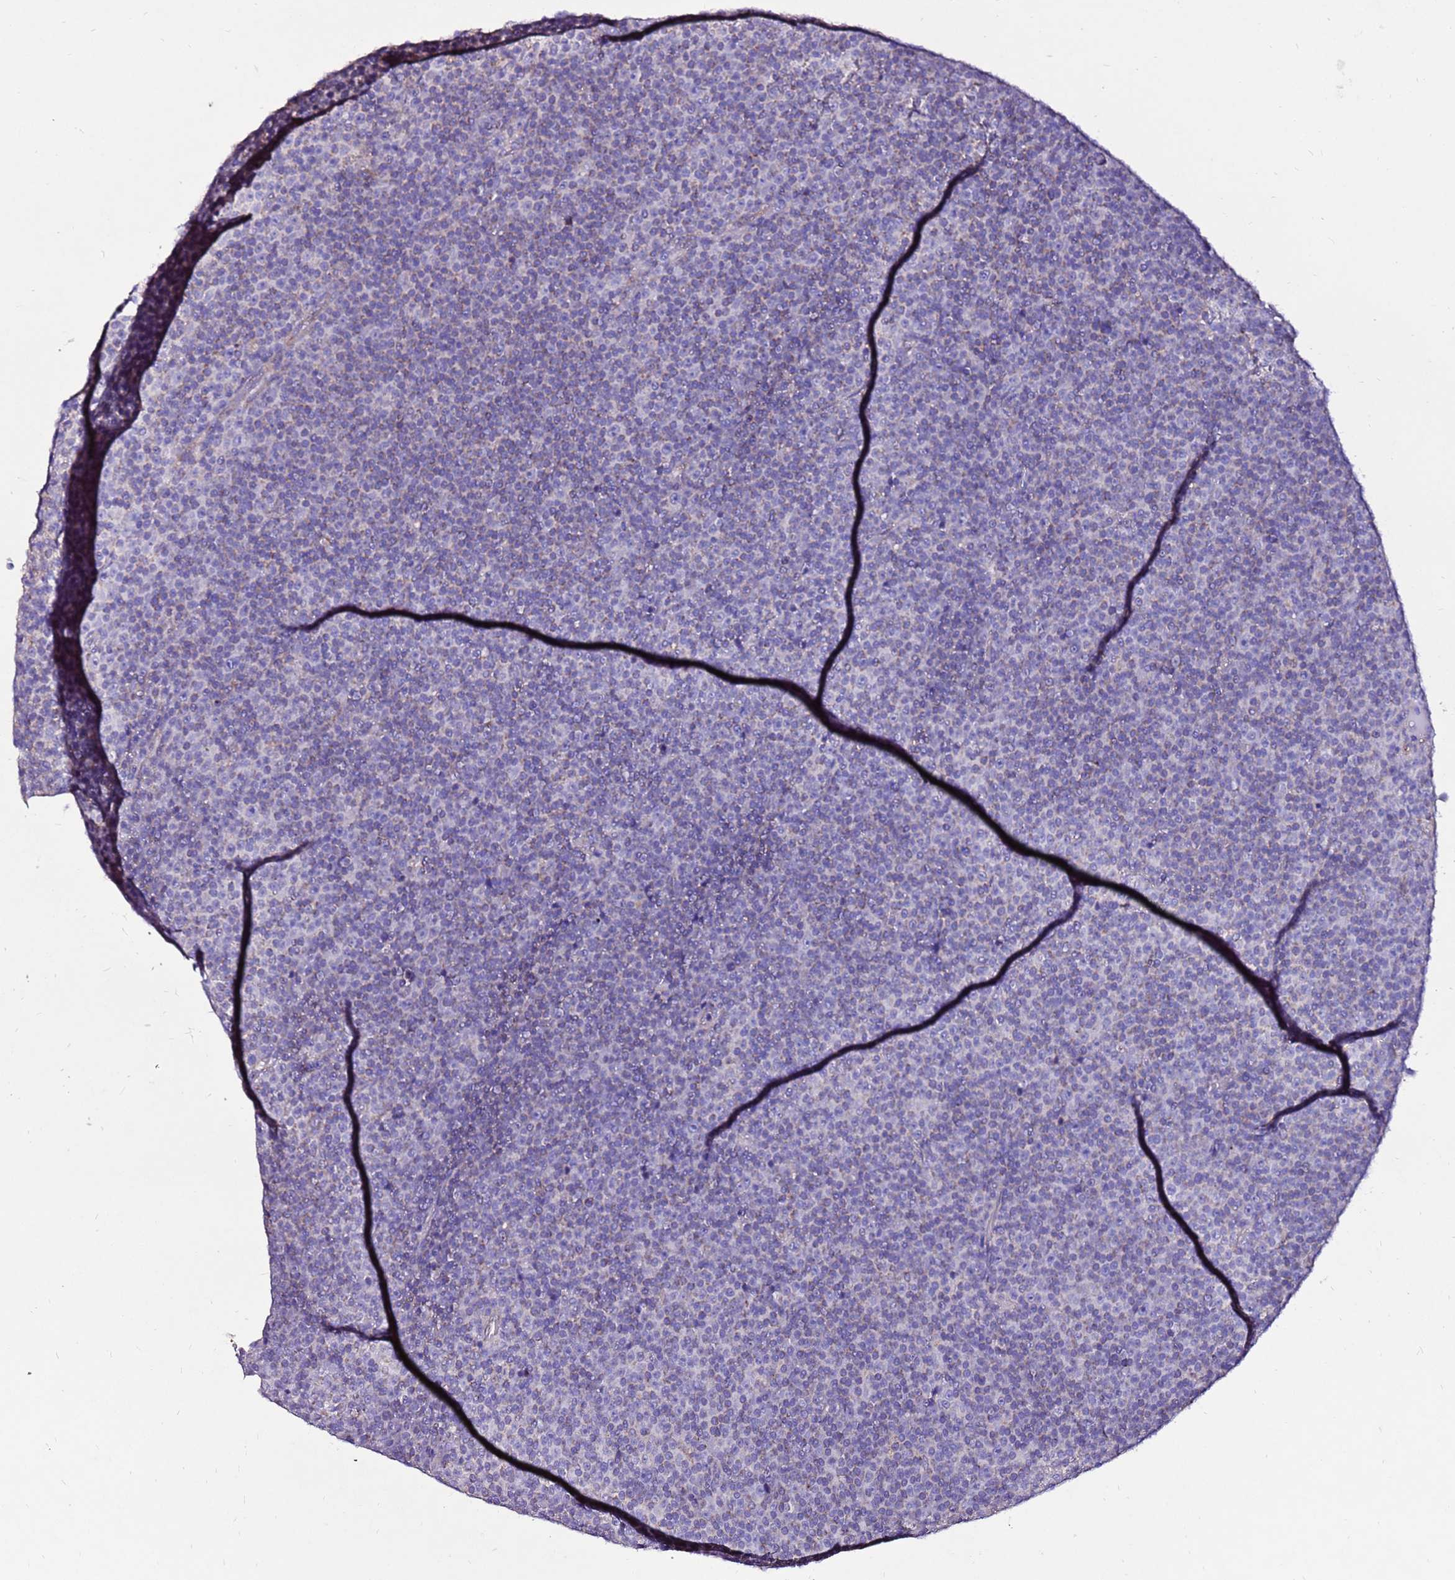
{"staining": {"intensity": "negative", "quantity": "none", "location": "none"}, "tissue": "lymphoma", "cell_type": "Tumor cells", "image_type": "cancer", "snomed": [{"axis": "morphology", "description": "Malignant lymphoma, non-Hodgkin's type, Low grade"}, {"axis": "topography", "description": "Lymph node"}], "caption": "Lymphoma stained for a protein using IHC shows no positivity tumor cells.", "gene": "TMEM106C", "patient": {"sex": "female", "age": 67}}